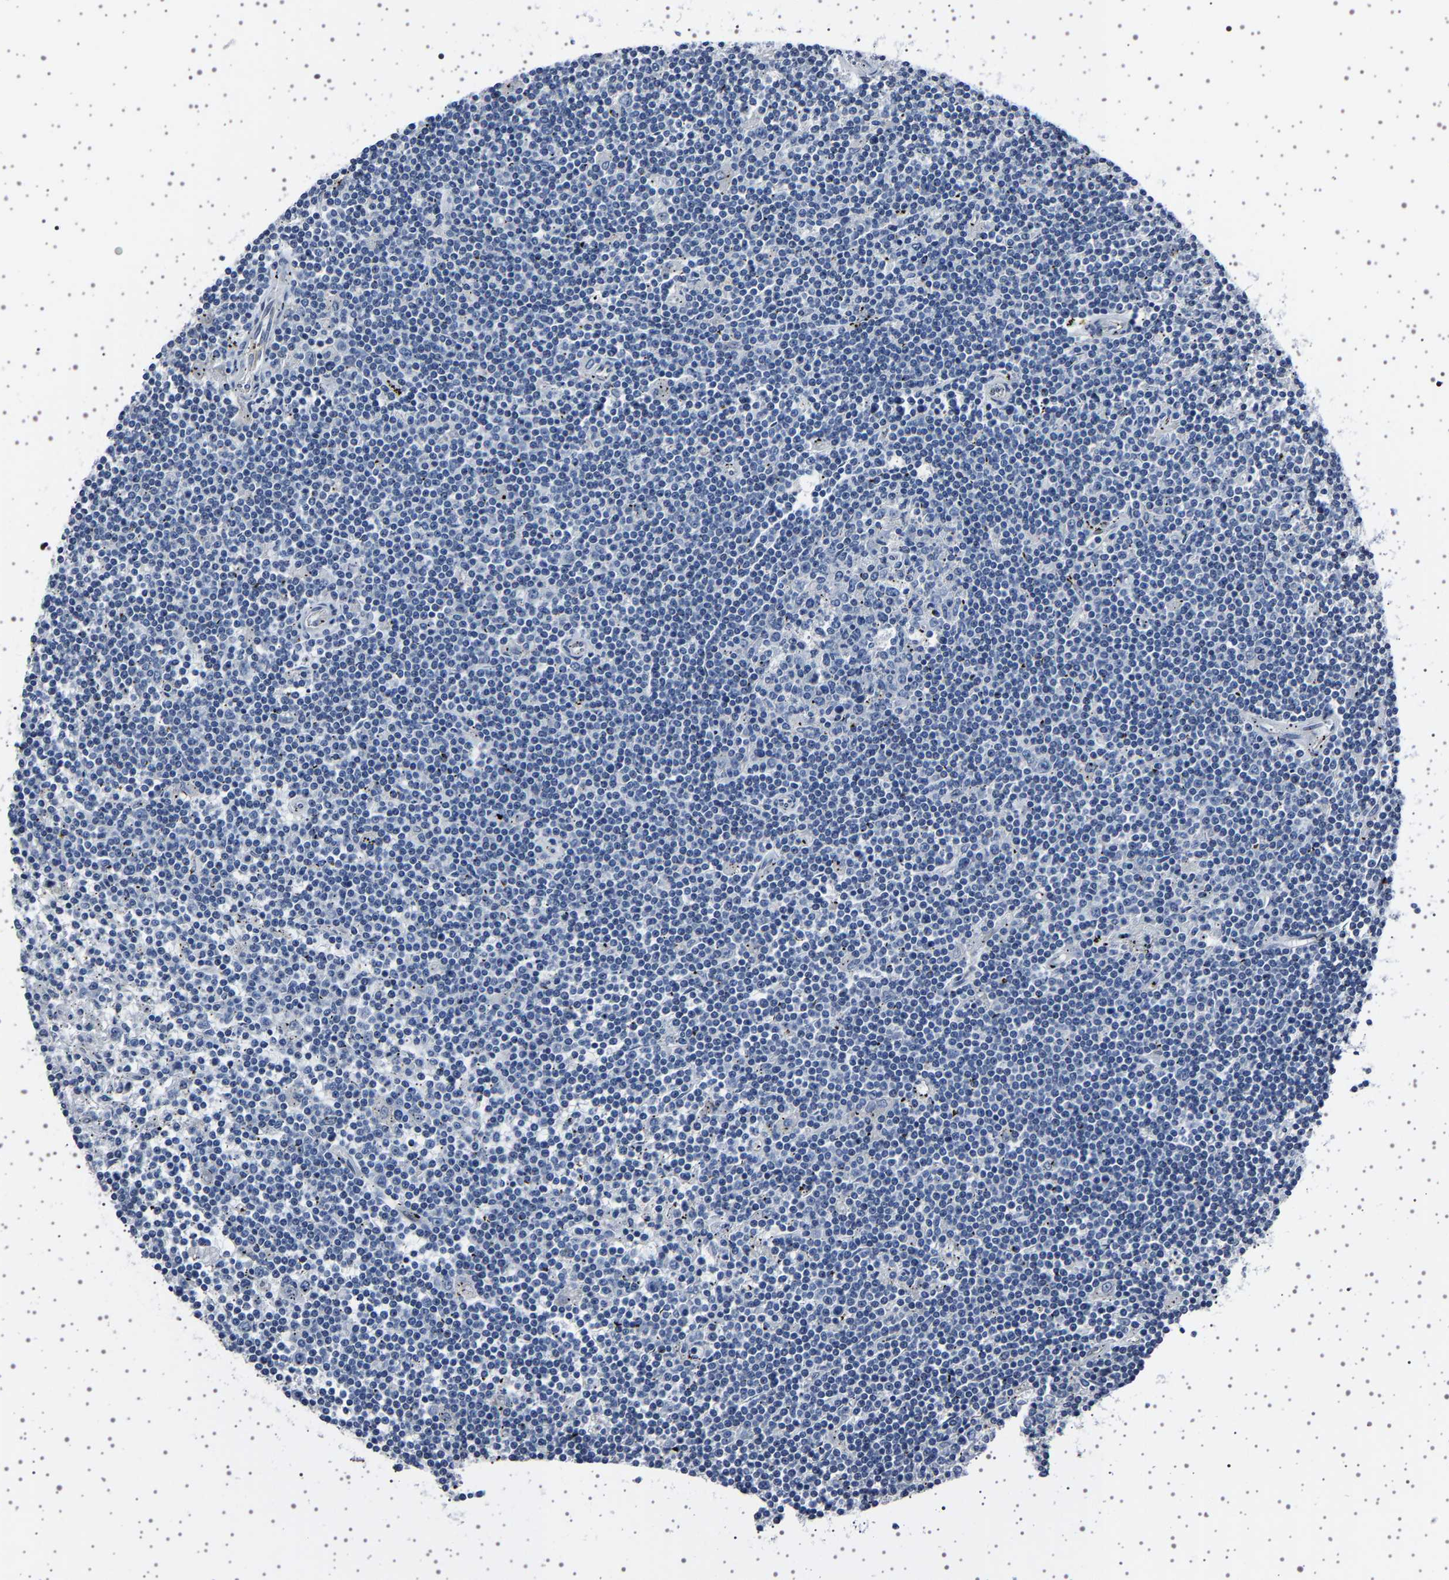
{"staining": {"intensity": "negative", "quantity": "none", "location": "none"}, "tissue": "lymphoma", "cell_type": "Tumor cells", "image_type": "cancer", "snomed": [{"axis": "morphology", "description": "Malignant lymphoma, non-Hodgkin's type, Low grade"}, {"axis": "topography", "description": "Spleen"}], "caption": "This photomicrograph is of low-grade malignant lymphoma, non-Hodgkin's type stained with immunohistochemistry (IHC) to label a protein in brown with the nuclei are counter-stained blue. There is no positivity in tumor cells.", "gene": "IL10RB", "patient": {"sex": "male", "age": 76}}